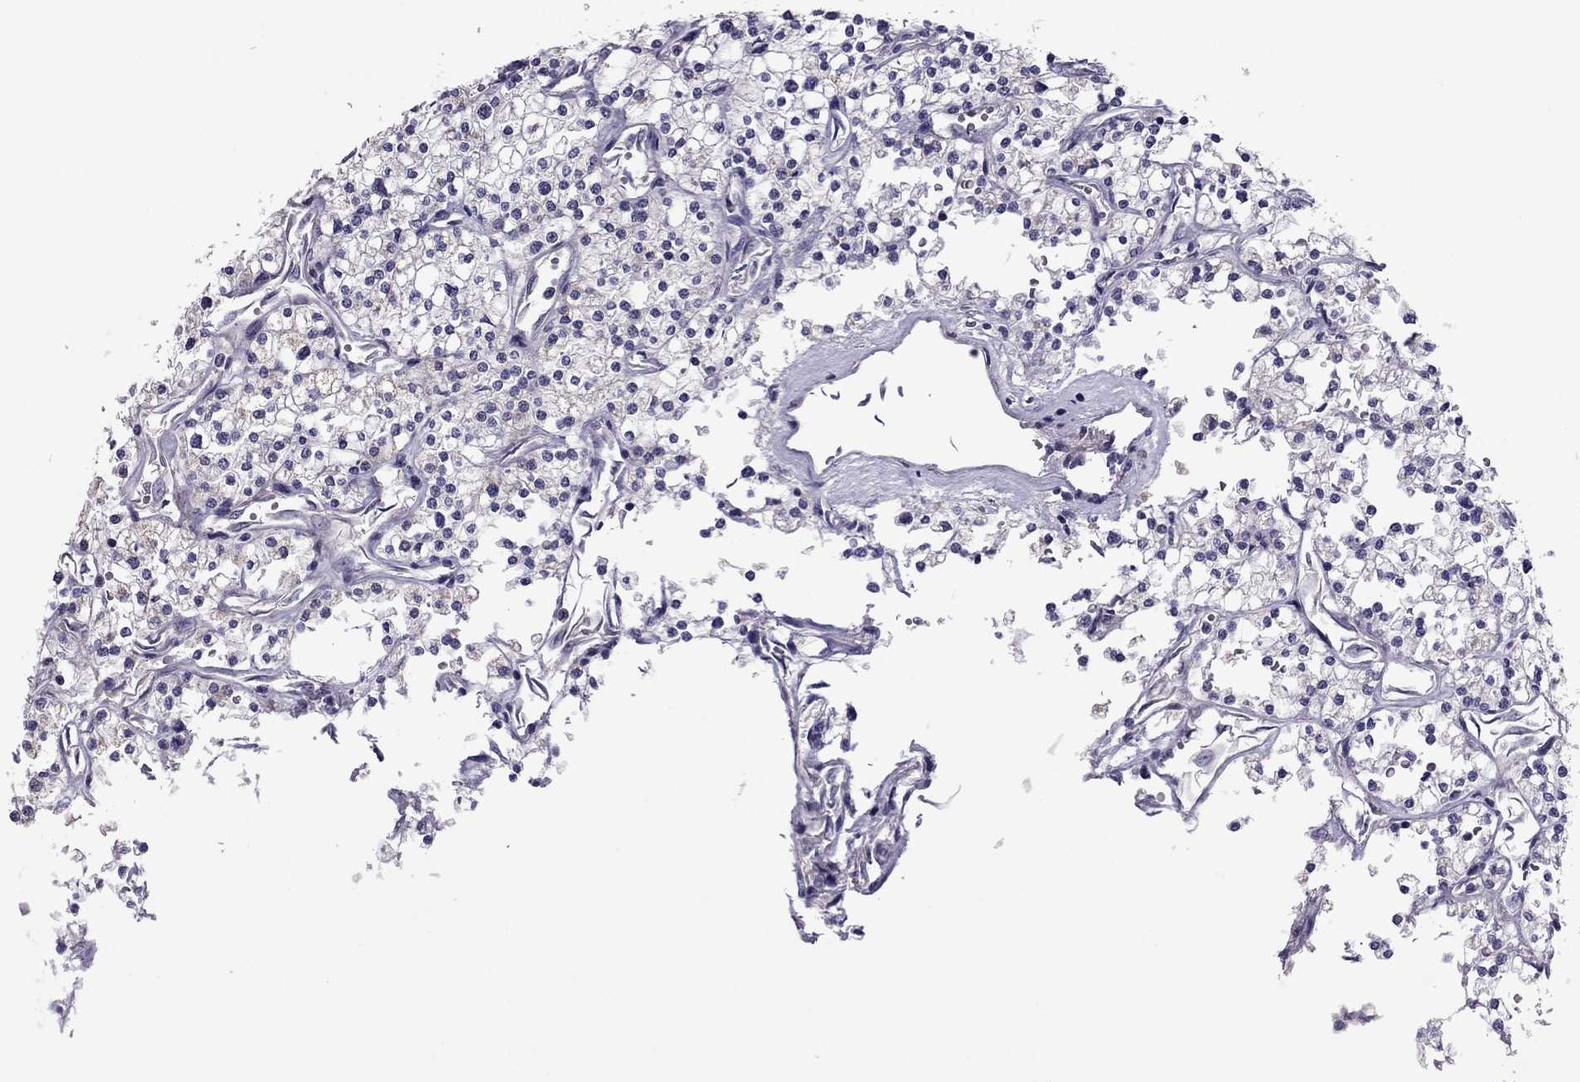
{"staining": {"intensity": "negative", "quantity": "none", "location": "none"}, "tissue": "renal cancer", "cell_type": "Tumor cells", "image_type": "cancer", "snomed": [{"axis": "morphology", "description": "Adenocarcinoma, NOS"}, {"axis": "topography", "description": "Kidney"}], "caption": "Immunohistochemistry image of human renal cancer stained for a protein (brown), which exhibits no staining in tumor cells. (DAB (3,3'-diaminobenzidine) immunohistochemistry (IHC) with hematoxylin counter stain).", "gene": "SLC16A8", "patient": {"sex": "male", "age": 80}}